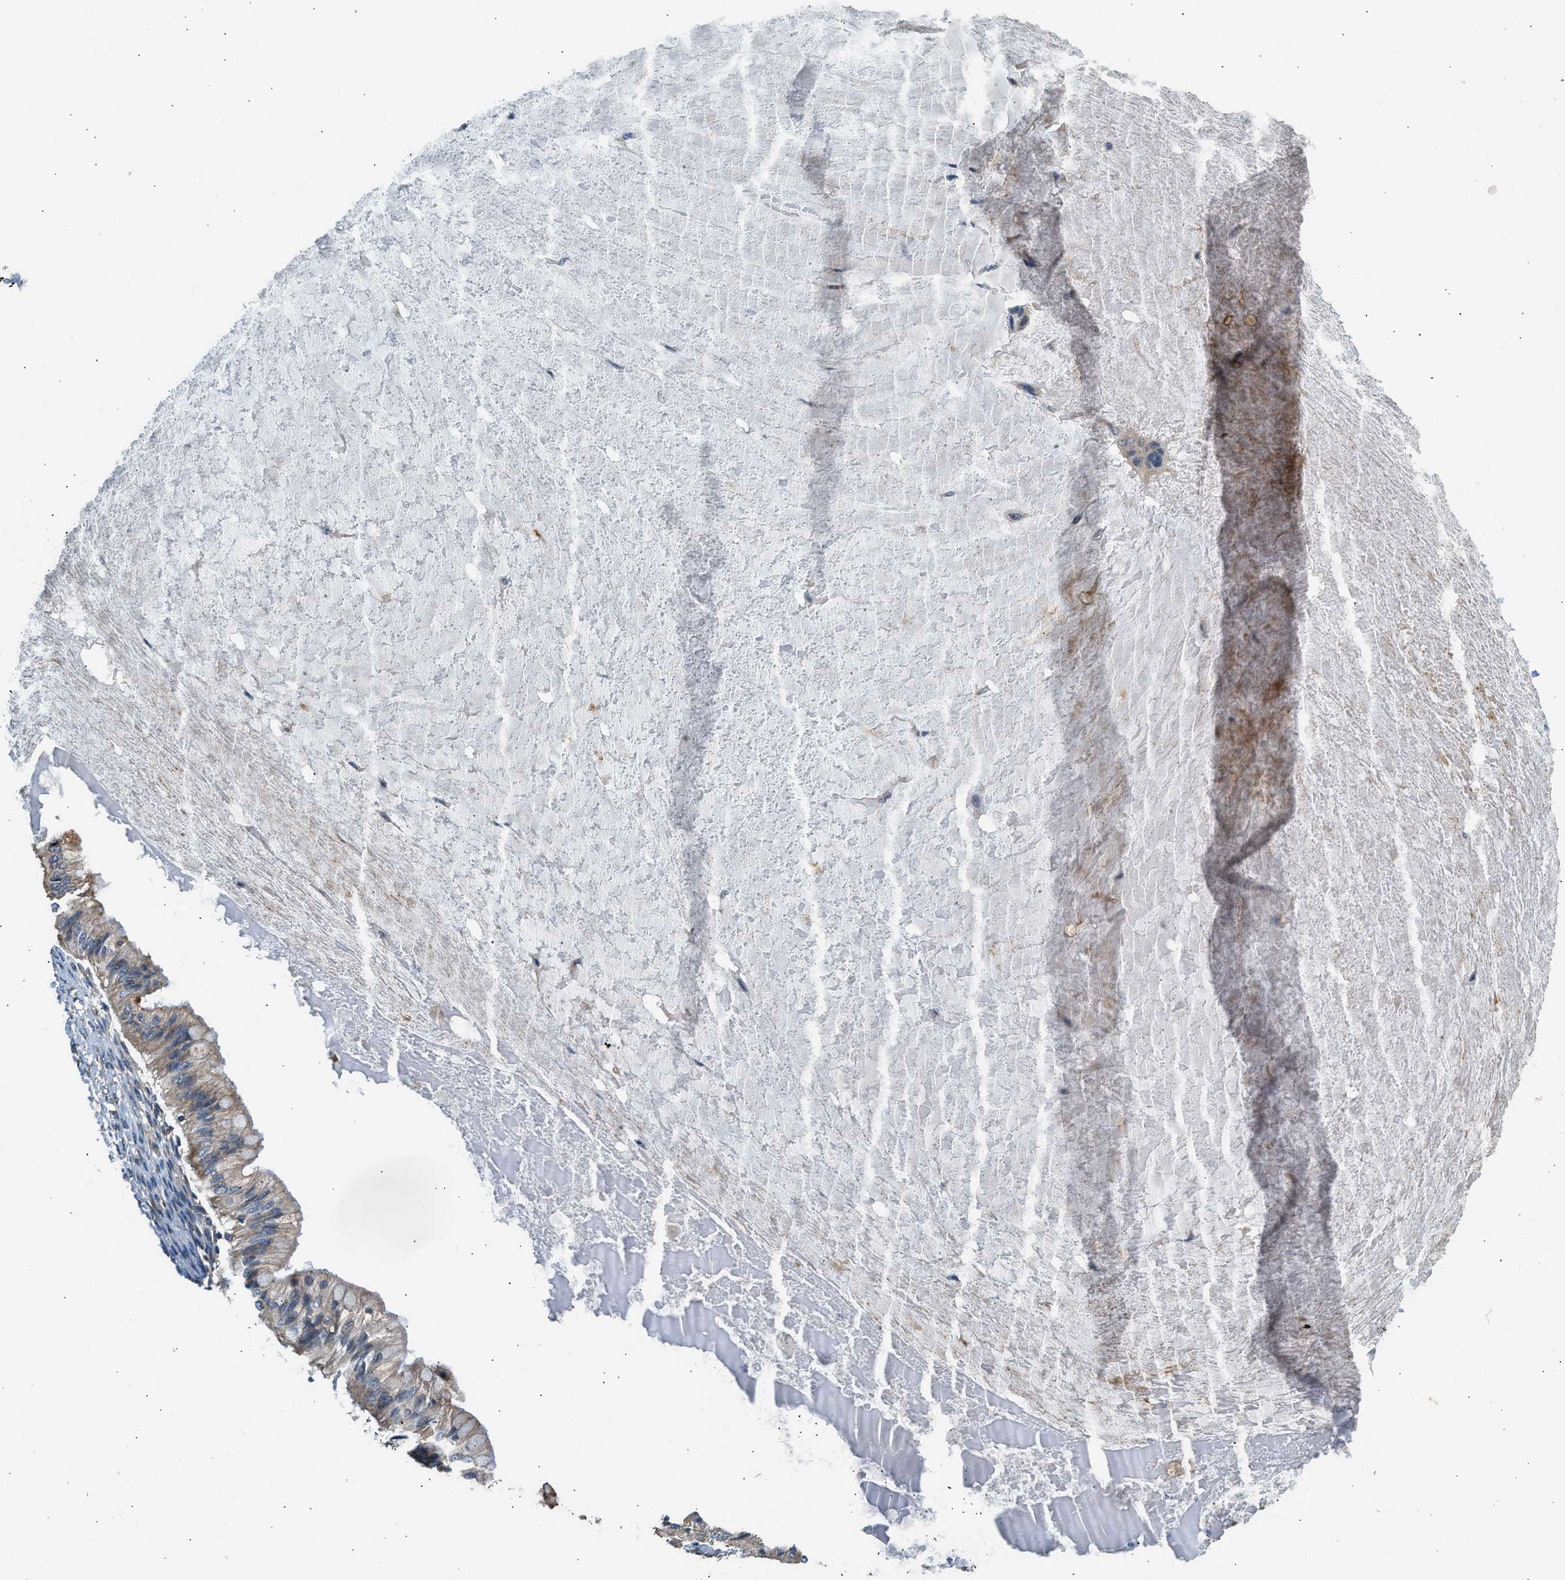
{"staining": {"intensity": "weak", "quantity": ">75%", "location": "cytoplasmic/membranous"}, "tissue": "ovarian cancer", "cell_type": "Tumor cells", "image_type": "cancer", "snomed": [{"axis": "morphology", "description": "Cystadenocarcinoma, mucinous, NOS"}, {"axis": "topography", "description": "Ovary"}], "caption": "Human ovarian cancer (mucinous cystadenocarcinoma) stained with a brown dye displays weak cytoplasmic/membranous positive staining in approximately >75% of tumor cells.", "gene": "IL3RA", "patient": {"sex": "female", "age": 57}}